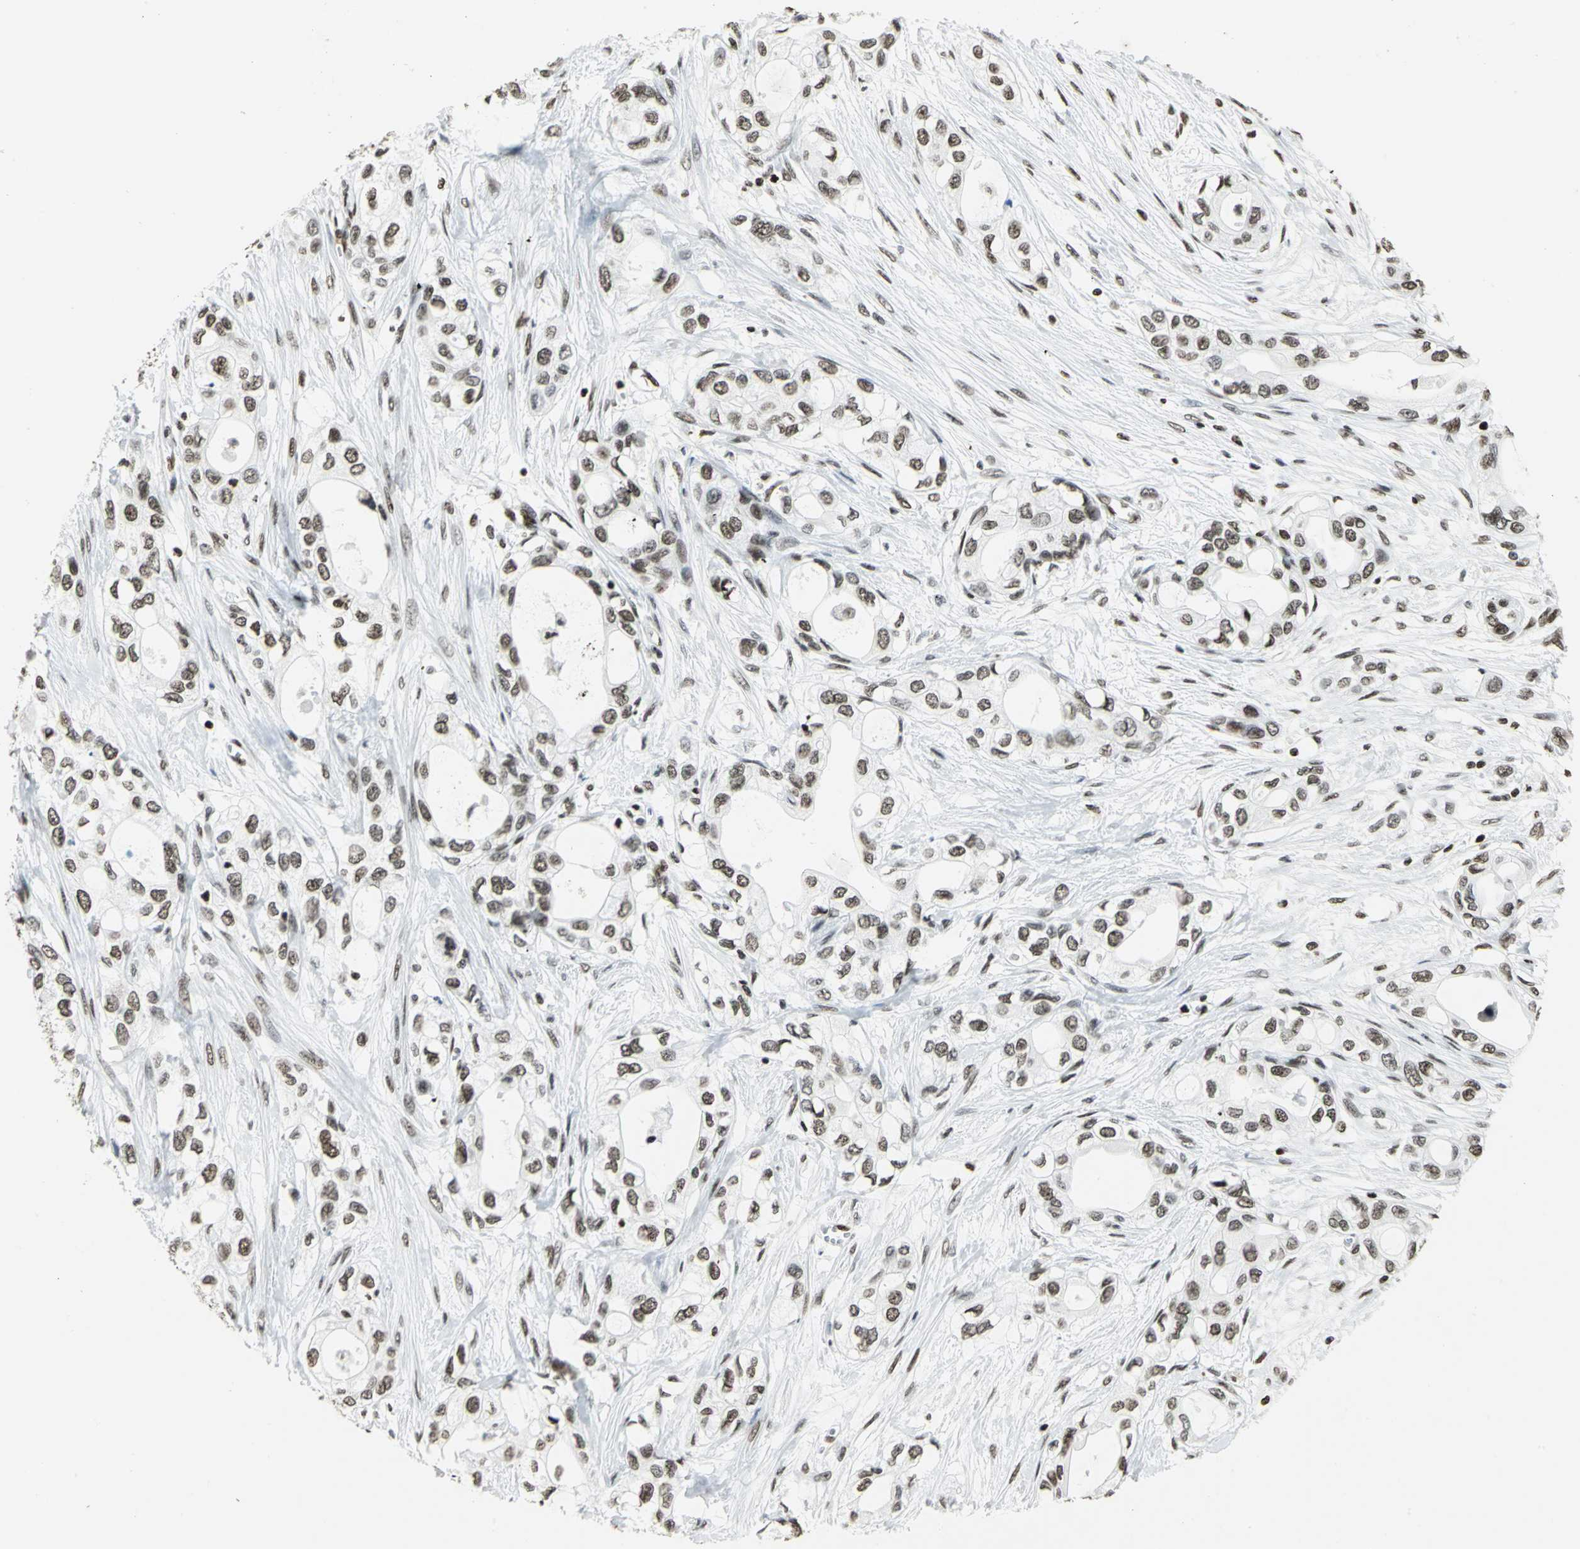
{"staining": {"intensity": "moderate", "quantity": ">75%", "location": "nuclear"}, "tissue": "pancreatic cancer", "cell_type": "Tumor cells", "image_type": "cancer", "snomed": [{"axis": "morphology", "description": "Adenocarcinoma, NOS"}, {"axis": "topography", "description": "Pancreas"}], "caption": "Approximately >75% of tumor cells in human pancreatic adenocarcinoma show moderate nuclear protein positivity as visualized by brown immunohistochemical staining.", "gene": "HMGB1", "patient": {"sex": "female", "age": 70}}